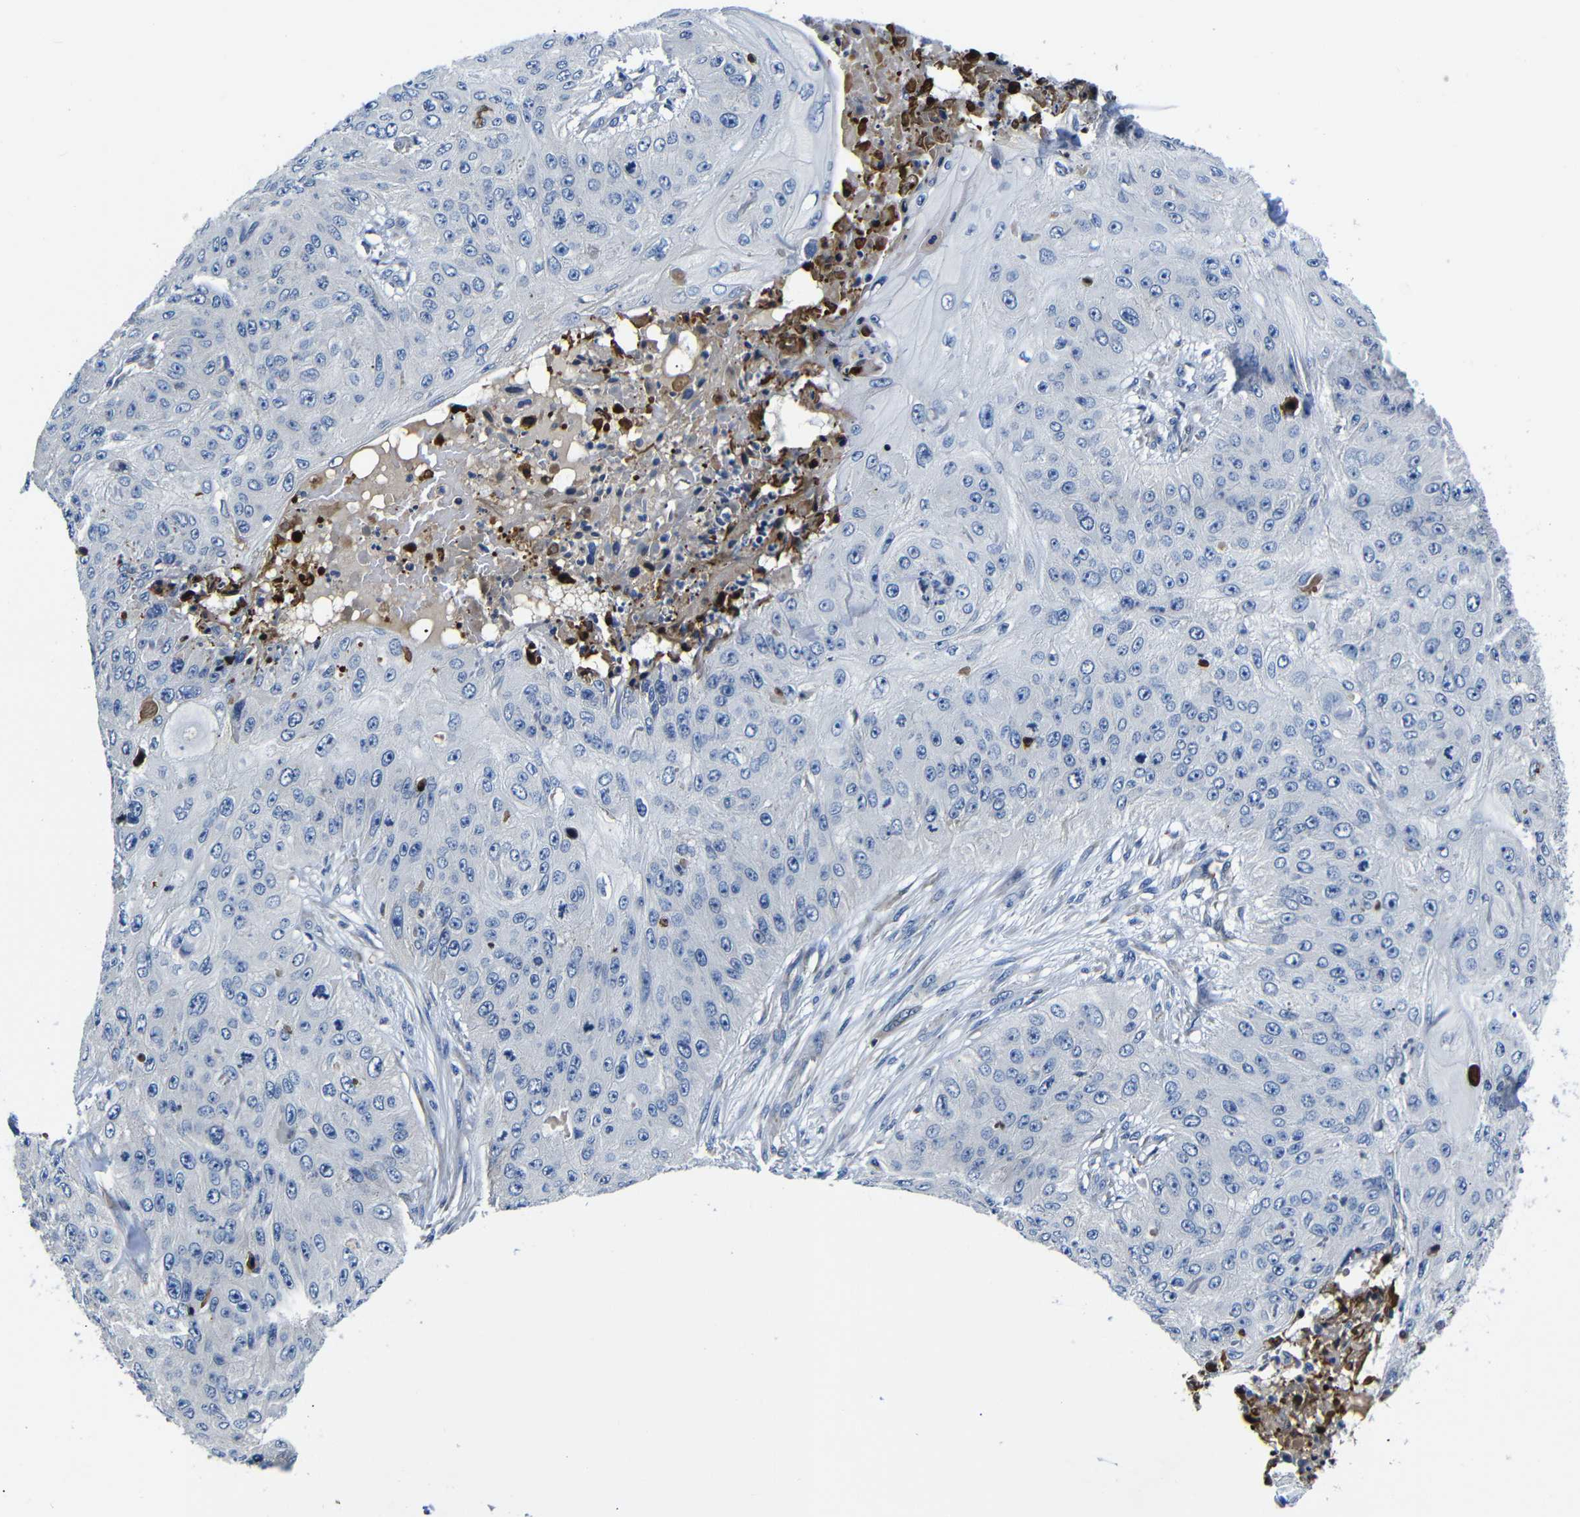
{"staining": {"intensity": "negative", "quantity": "none", "location": "none"}, "tissue": "skin cancer", "cell_type": "Tumor cells", "image_type": "cancer", "snomed": [{"axis": "morphology", "description": "Squamous cell carcinoma, NOS"}, {"axis": "topography", "description": "Skin"}], "caption": "Image shows no protein staining in tumor cells of skin cancer tissue.", "gene": "AFDN", "patient": {"sex": "female", "age": 80}}